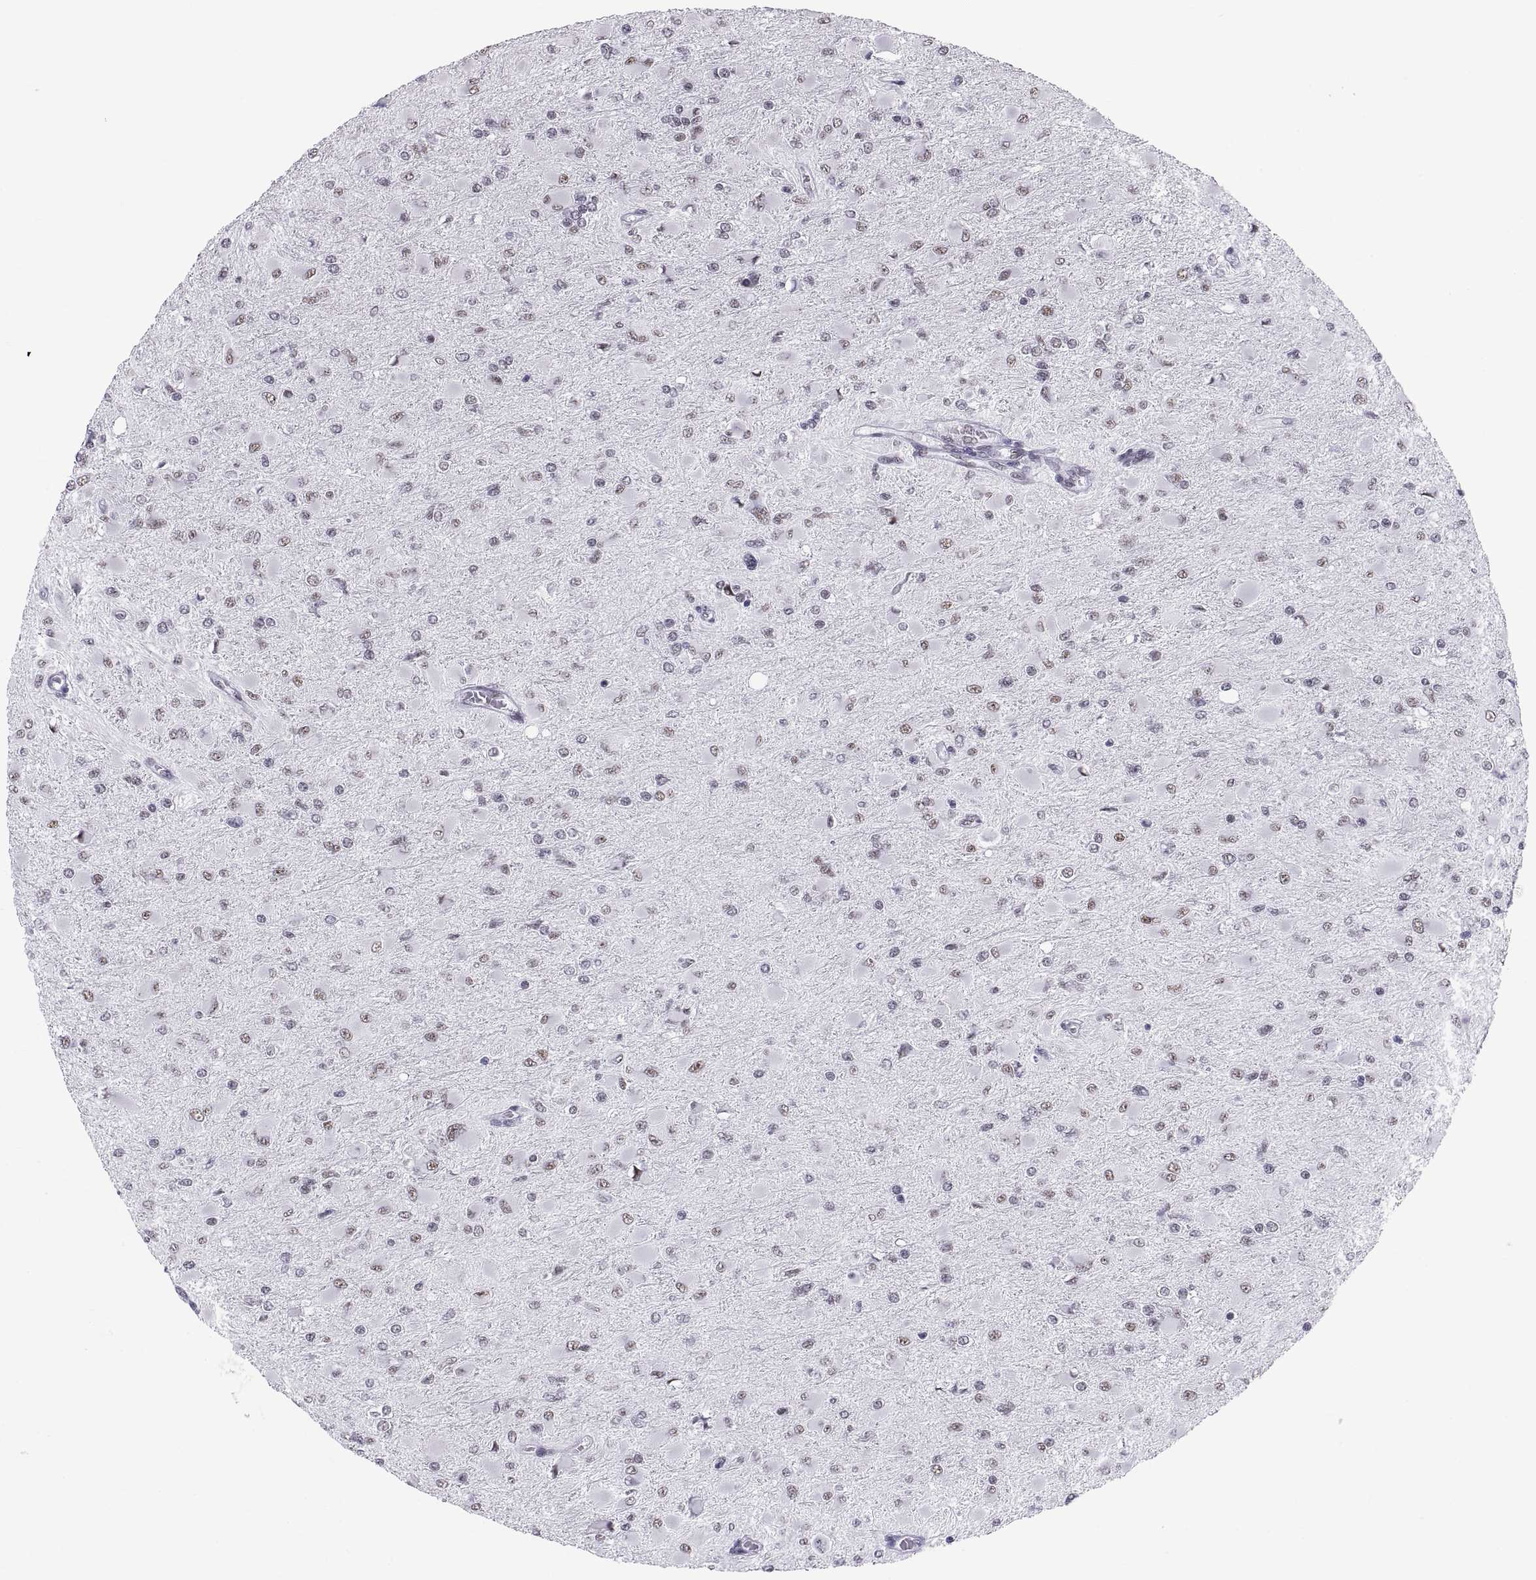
{"staining": {"intensity": "weak", "quantity": "25%-75%", "location": "nuclear"}, "tissue": "glioma", "cell_type": "Tumor cells", "image_type": "cancer", "snomed": [{"axis": "morphology", "description": "Glioma, malignant, High grade"}, {"axis": "topography", "description": "Cerebral cortex"}], "caption": "This micrograph demonstrates immunohistochemistry (IHC) staining of human glioma, with low weak nuclear expression in approximately 25%-75% of tumor cells.", "gene": "NEUROD6", "patient": {"sex": "female", "age": 36}}